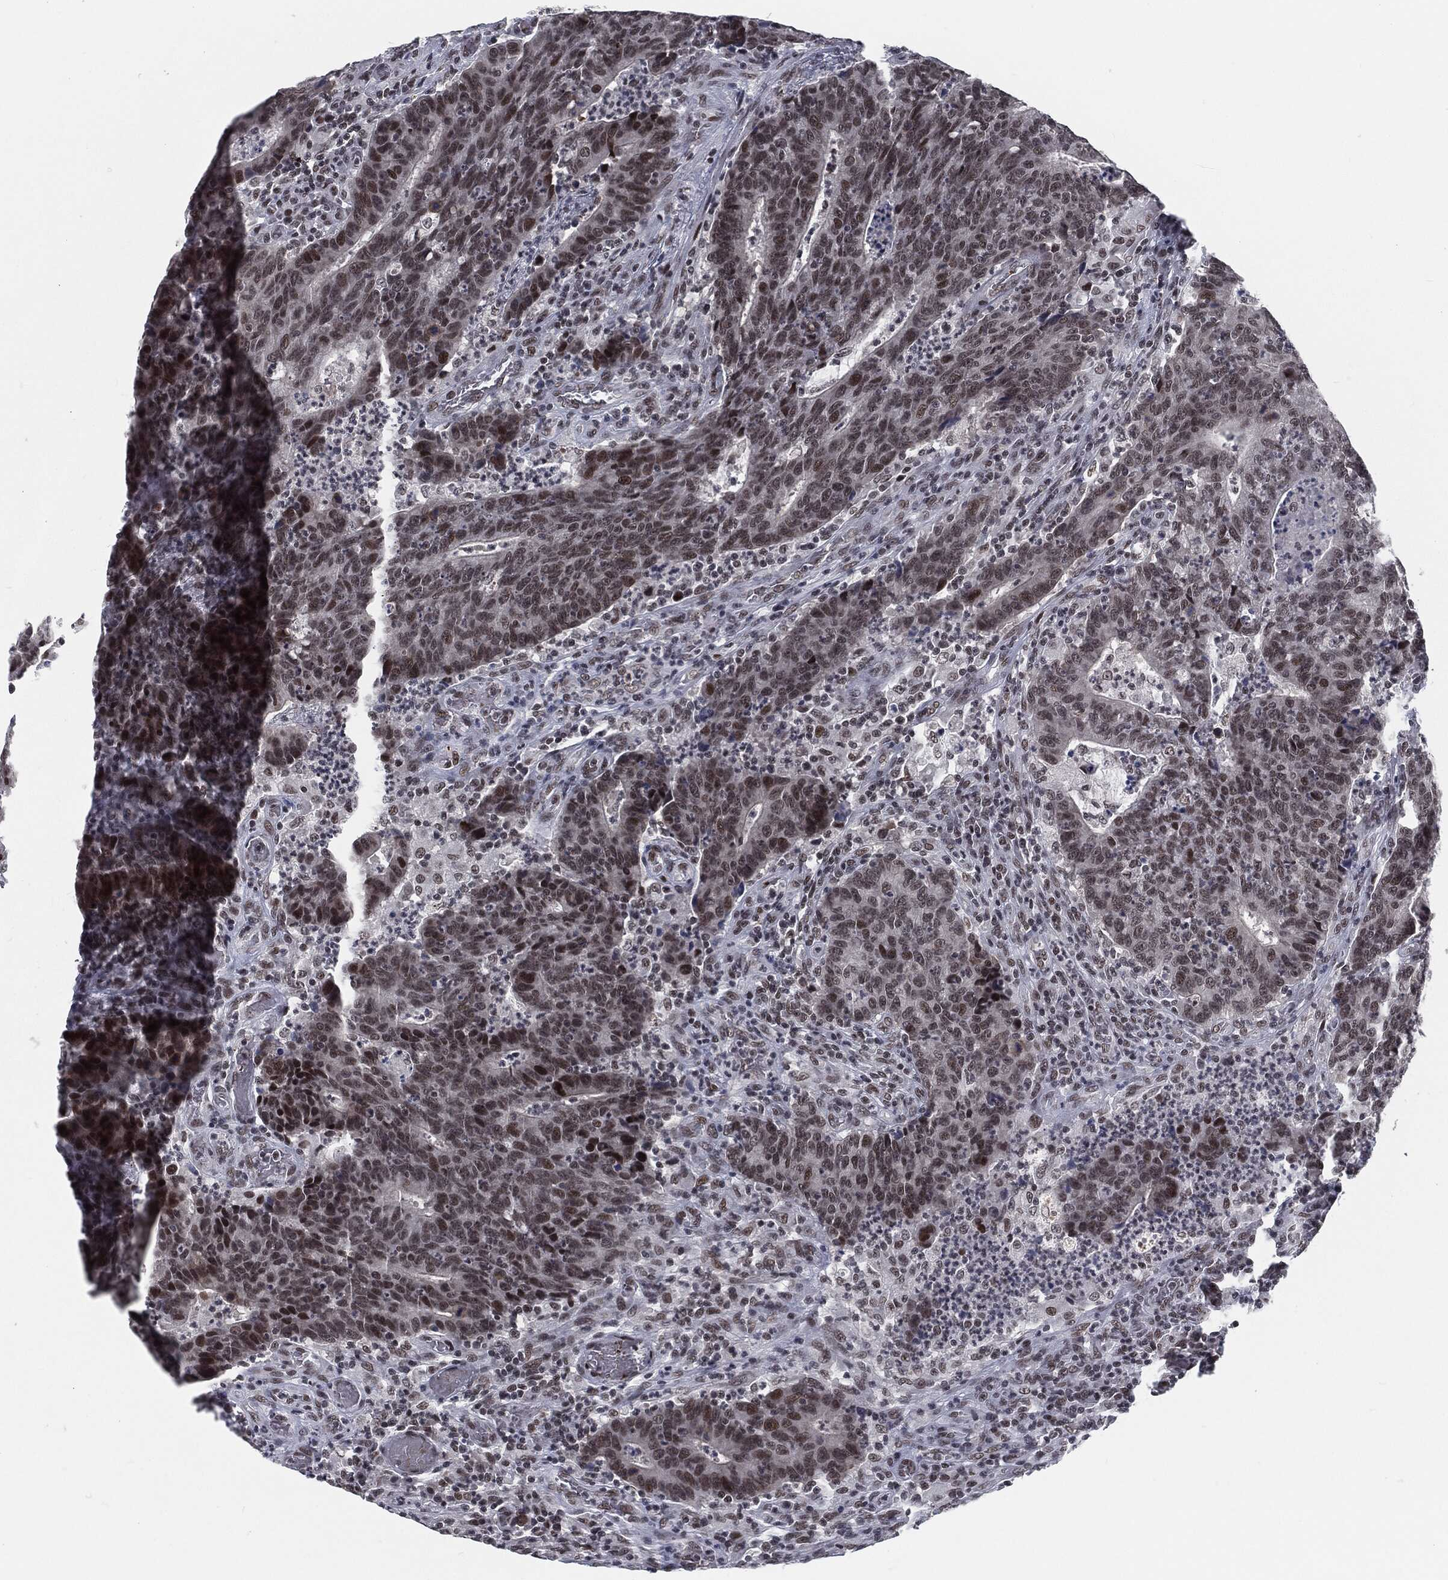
{"staining": {"intensity": "strong", "quantity": "25%-75%", "location": "nuclear"}, "tissue": "colorectal cancer", "cell_type": "Tumor cells", "image_type": "cancer", "snomed": [{"axis": "morphology", "description": "Adenocarcinoma, NOS"}, {"axis": "topography", "description": "Colon"}], "caption": "This is an image of immunohistochemistry staining of colorectal cancer, which shows strong expression in the nuclear of tumor cells.", "gene": "ANXA1", "patient": {"sex": "female", "age": 75}}